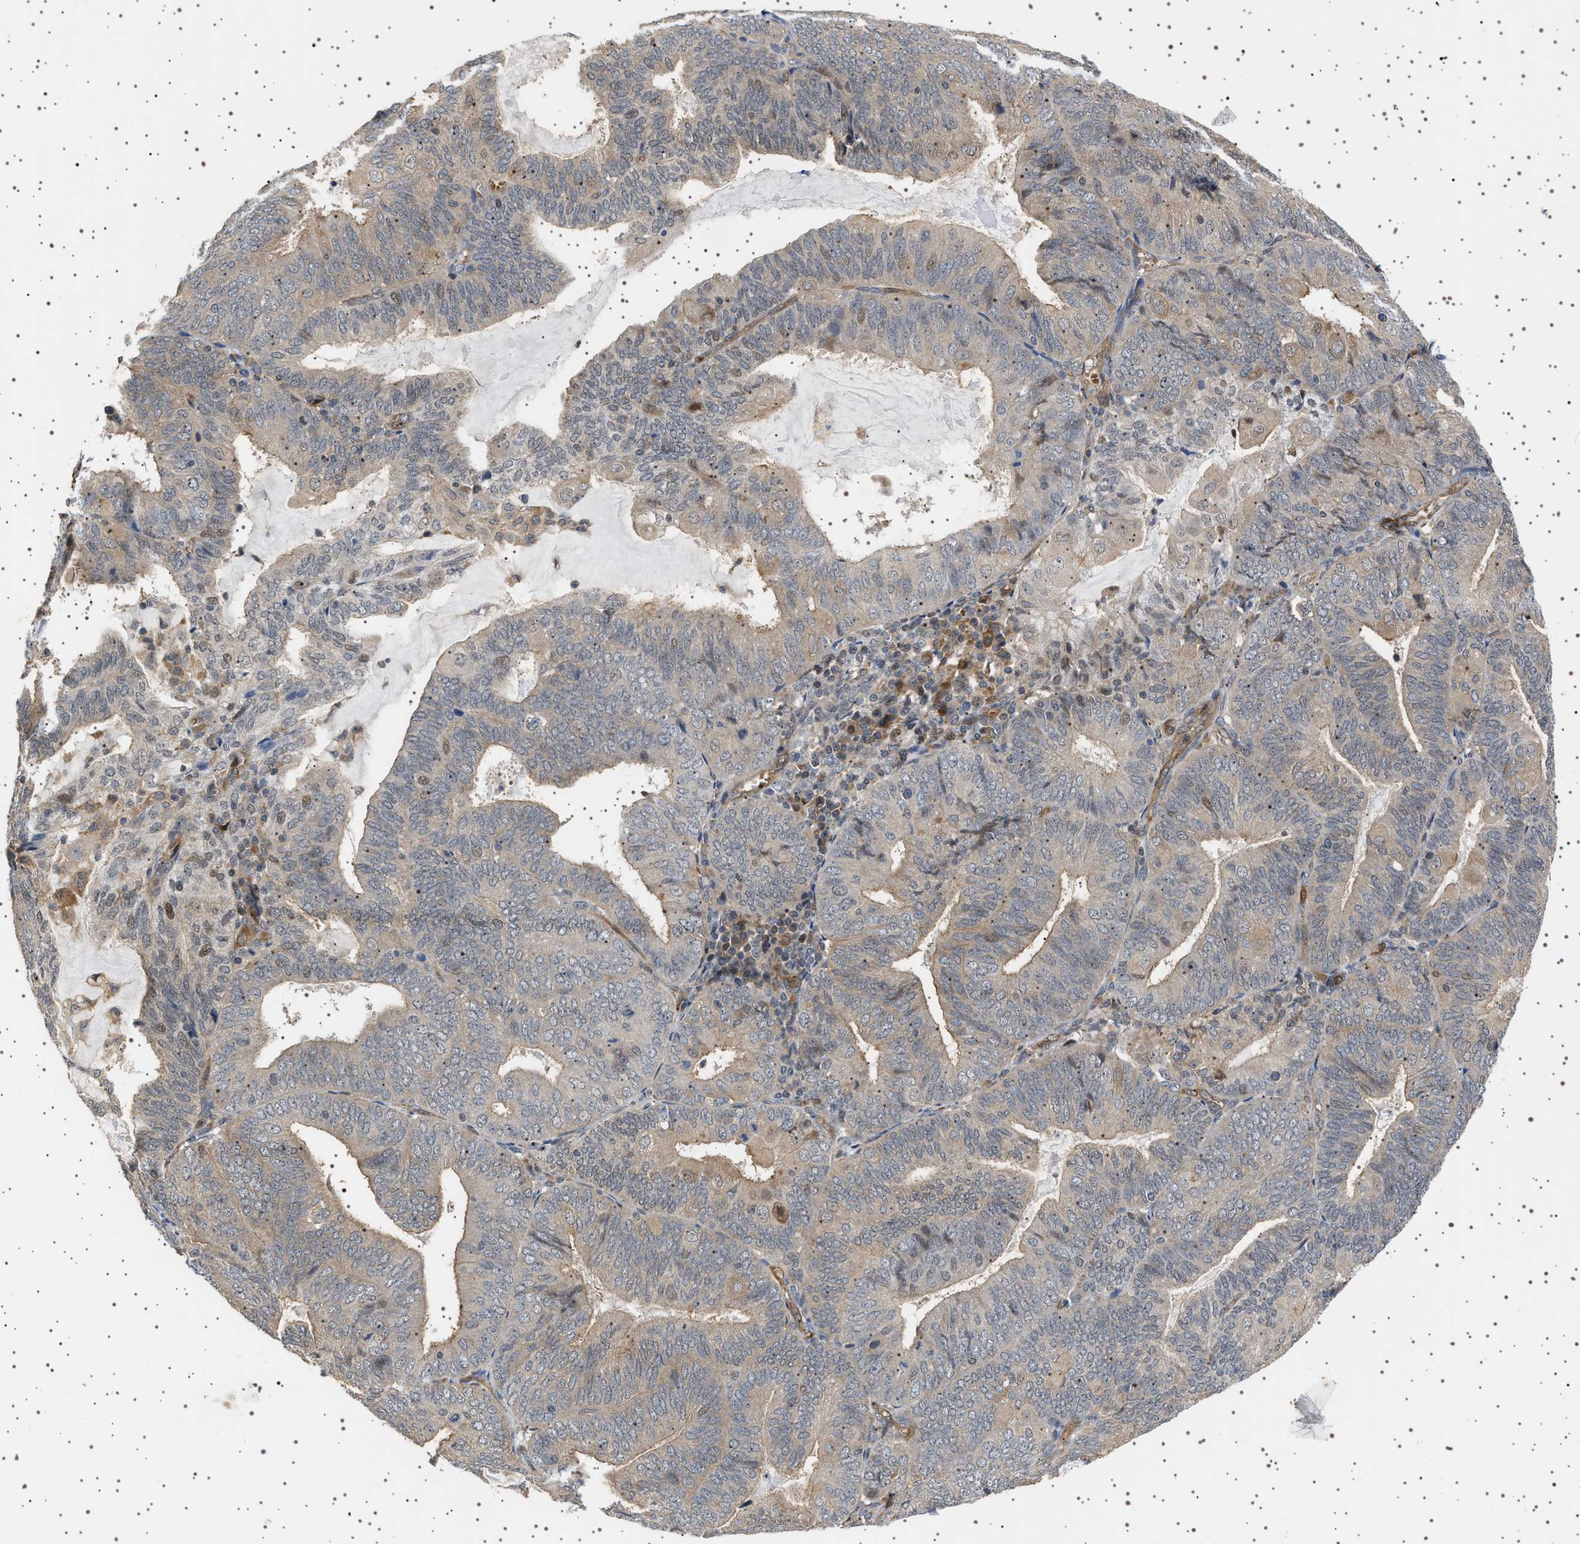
{"staining": {"intensity": "weak", "quantity": "25%-75%", "location": "cytoplasmic/membranous"}, "tissue": "endometrial cancer", "cell_type": "Tumor cells", "image_type": "cancer", "snomed": [{"axis": "morphology", "description": "Adenocarcinoma, NOS"}, {"axis": "topography", "description": "Endometrium"}], "caption": "Endometrial cancer tissue shows weak cytoplasmic/membranous staining in approximately 25%-75% of tumor cells, visualized by immunohistochemistry. The protein of interest is shown in brown color, while the nuclei are stained blue.", "gene": "BAG3", "patient": {"sex": "female", "age": 81}}